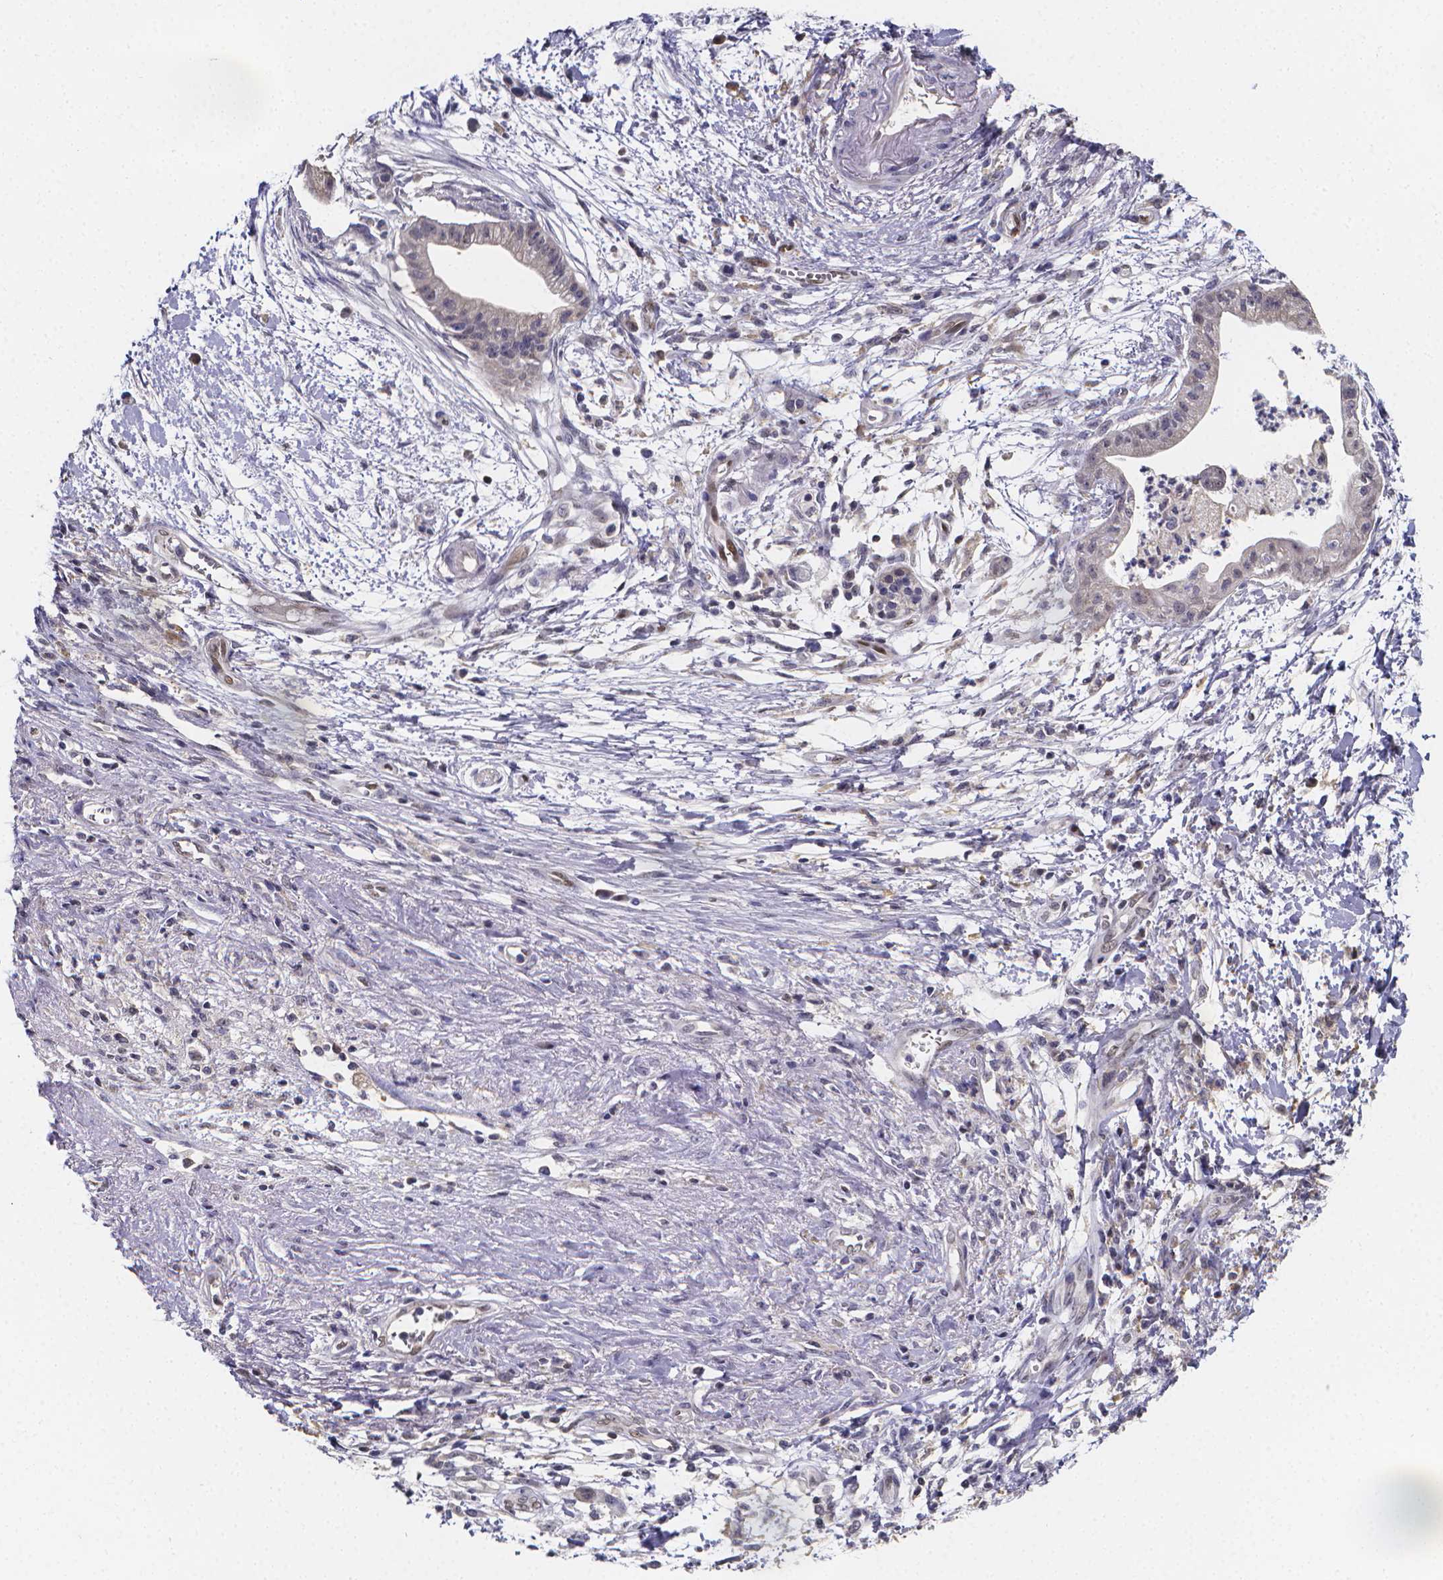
{"staining": {"intensity": "negative", "quantity": "none", "location": "none"}, "tissue": "pancreatic cancer", "cell_type": "Tumor cells", "image_type": "cancer", "snomed": [{"axis": "morphology", "description": "Normal tissue, NOS"}, {"axis": "morphology", "description": "Adenocarcinoma, NOS"}, {"axis": "topography", "description": "Lymph node"}, {"axis": "topography", "description": "Pancreas"}], "caption": "Immunohistochemical staining of human adenocarcinoma (pancreatic) exhibits no significant expression in tumor cells.", "gene": "PAH", "patient": {"sex": "female", "age": 58}}